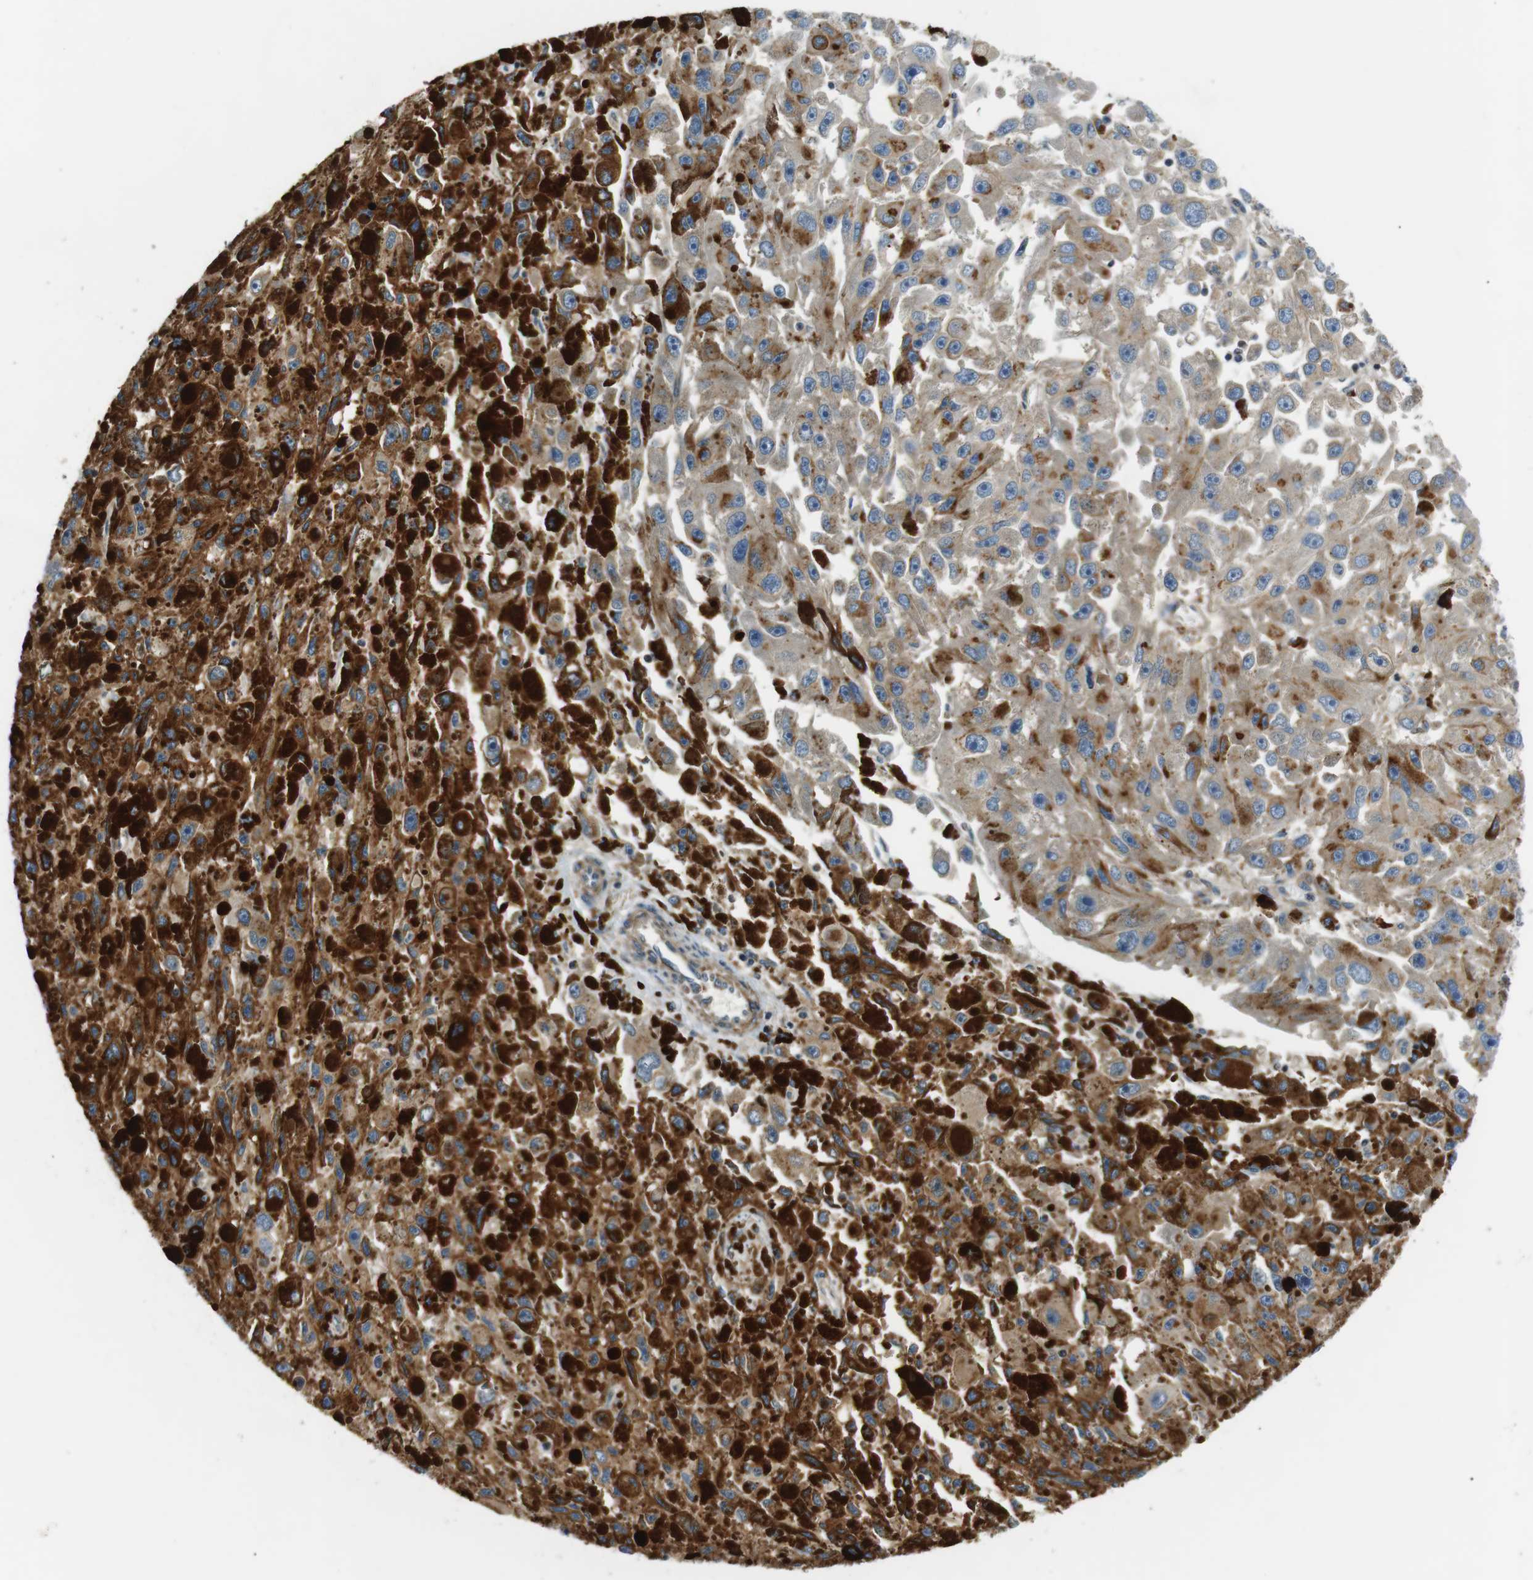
{"staining": {"intensity": "weak", "quantity": ">75%", "location": "cytoplasmic/membranous"}, "tissue": "melanoma", "cell_type": "Tumor cells", "image_type": "cancer", "snomed": [{"axis": "morphology", "description": "Malignant melanoma, NOS"}, {"axis": "topography", "description": "Skin"}], "caption": "Immunohistochemistry of human melanoma demonstrates low levels of weak cytoplasmic/membranous staining in about >75% of tumor cells. (brown staining indicates protein expression, while blue staining denotes nuclei).", "gene": "DIPK1A", "patient": {"sex": "female", "age": 104}}